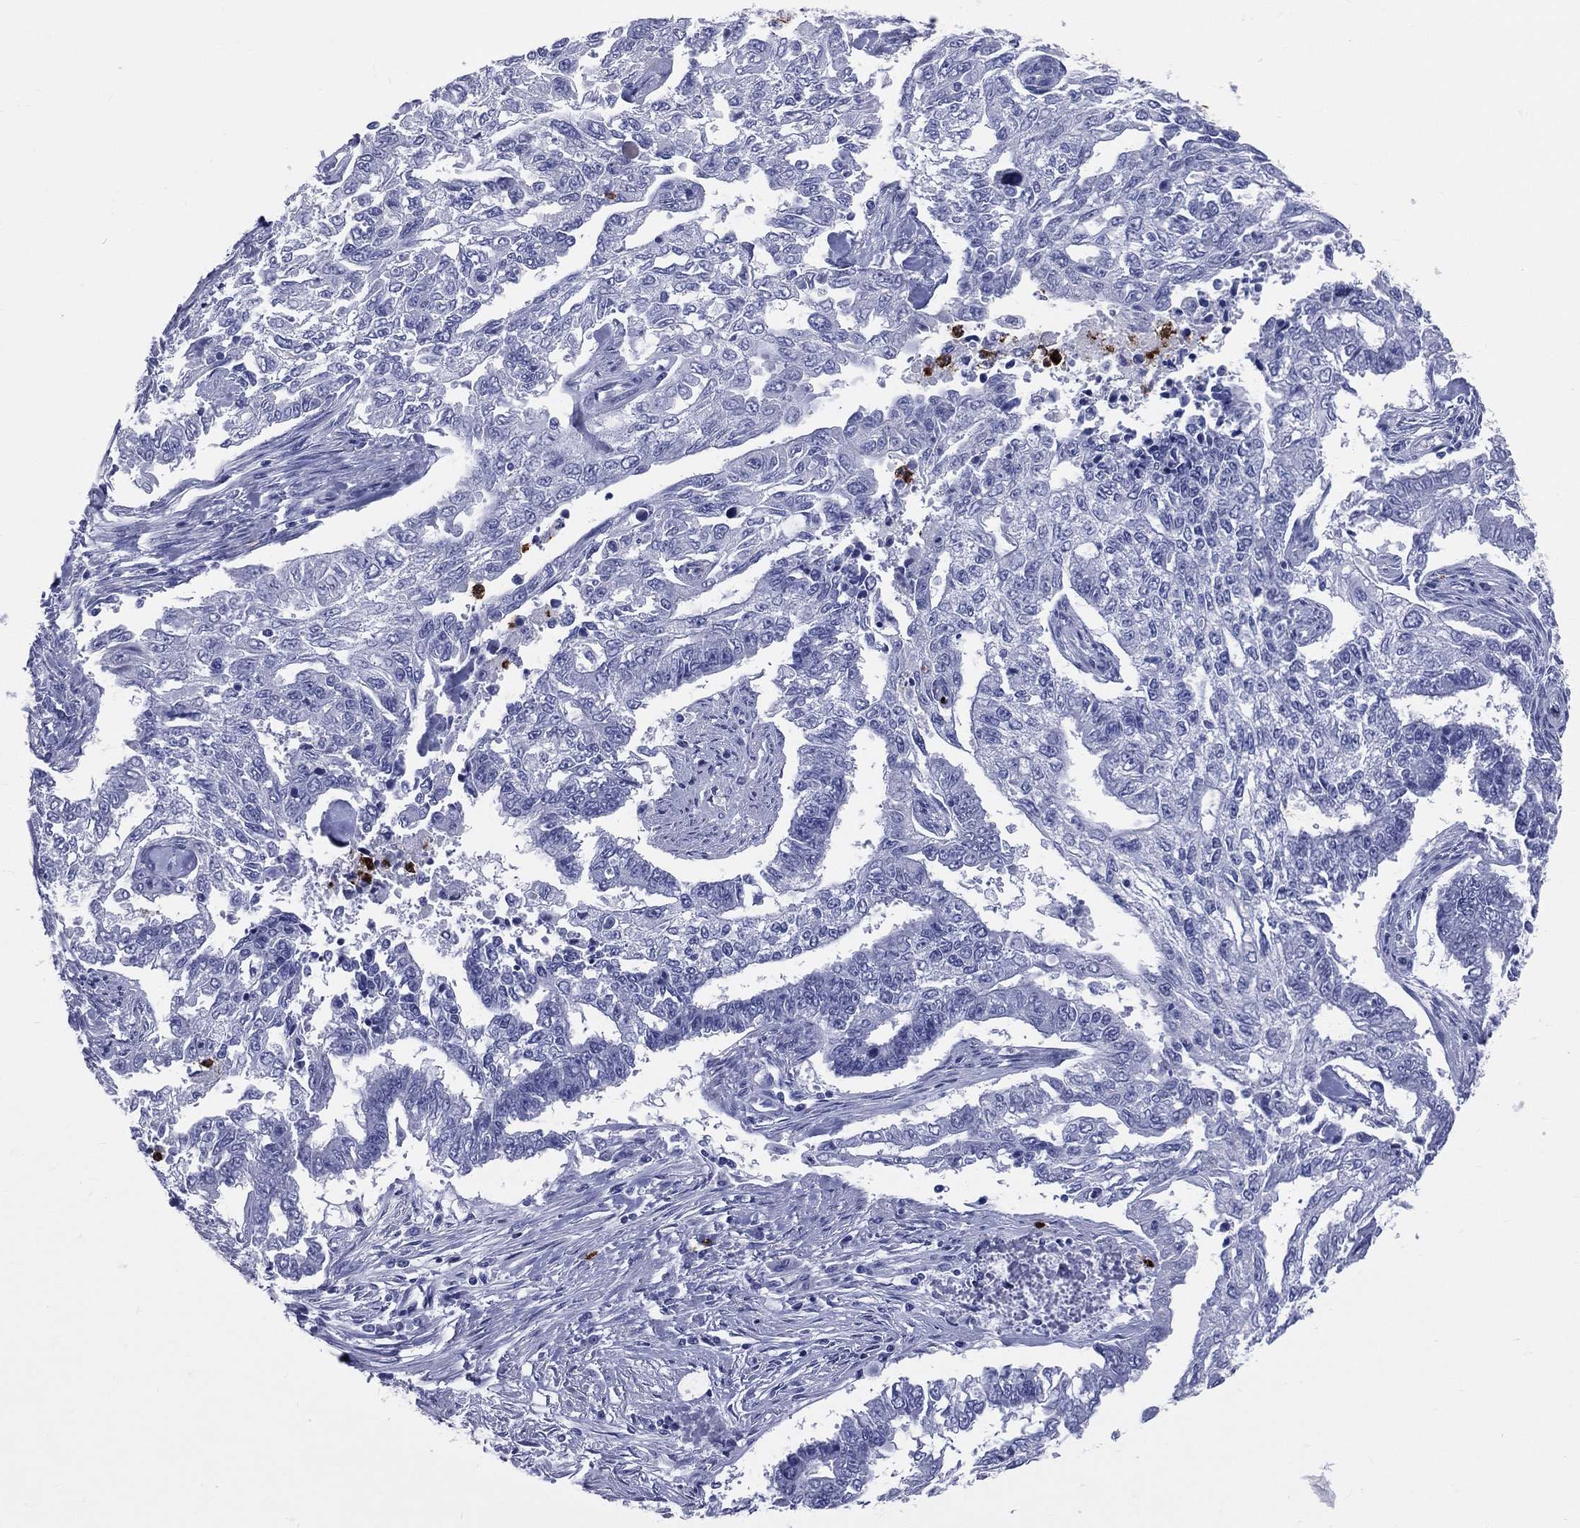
{"staining": {"intensity": "negative", "quantity": "none", "location": "none"}, "tissue": "endometrial cancer", "cell_type": "Tumor cells", "image_type": "cancer", "snomed": [{"axis": "morphology", "description": "Adenocarcinoma, NOS"}, {"axis": "topography", "description": "Uterus"}], "caption": "Adenocarcinoma (endometrial) was stained to show a protein in brown. There is no significant staining in tumor cells. (DAB (3,3'-diaminobenzidine) IHC, high magnification).", "gene": "PGLYRP1", "patient": {"sex": "female", "age": 59}}